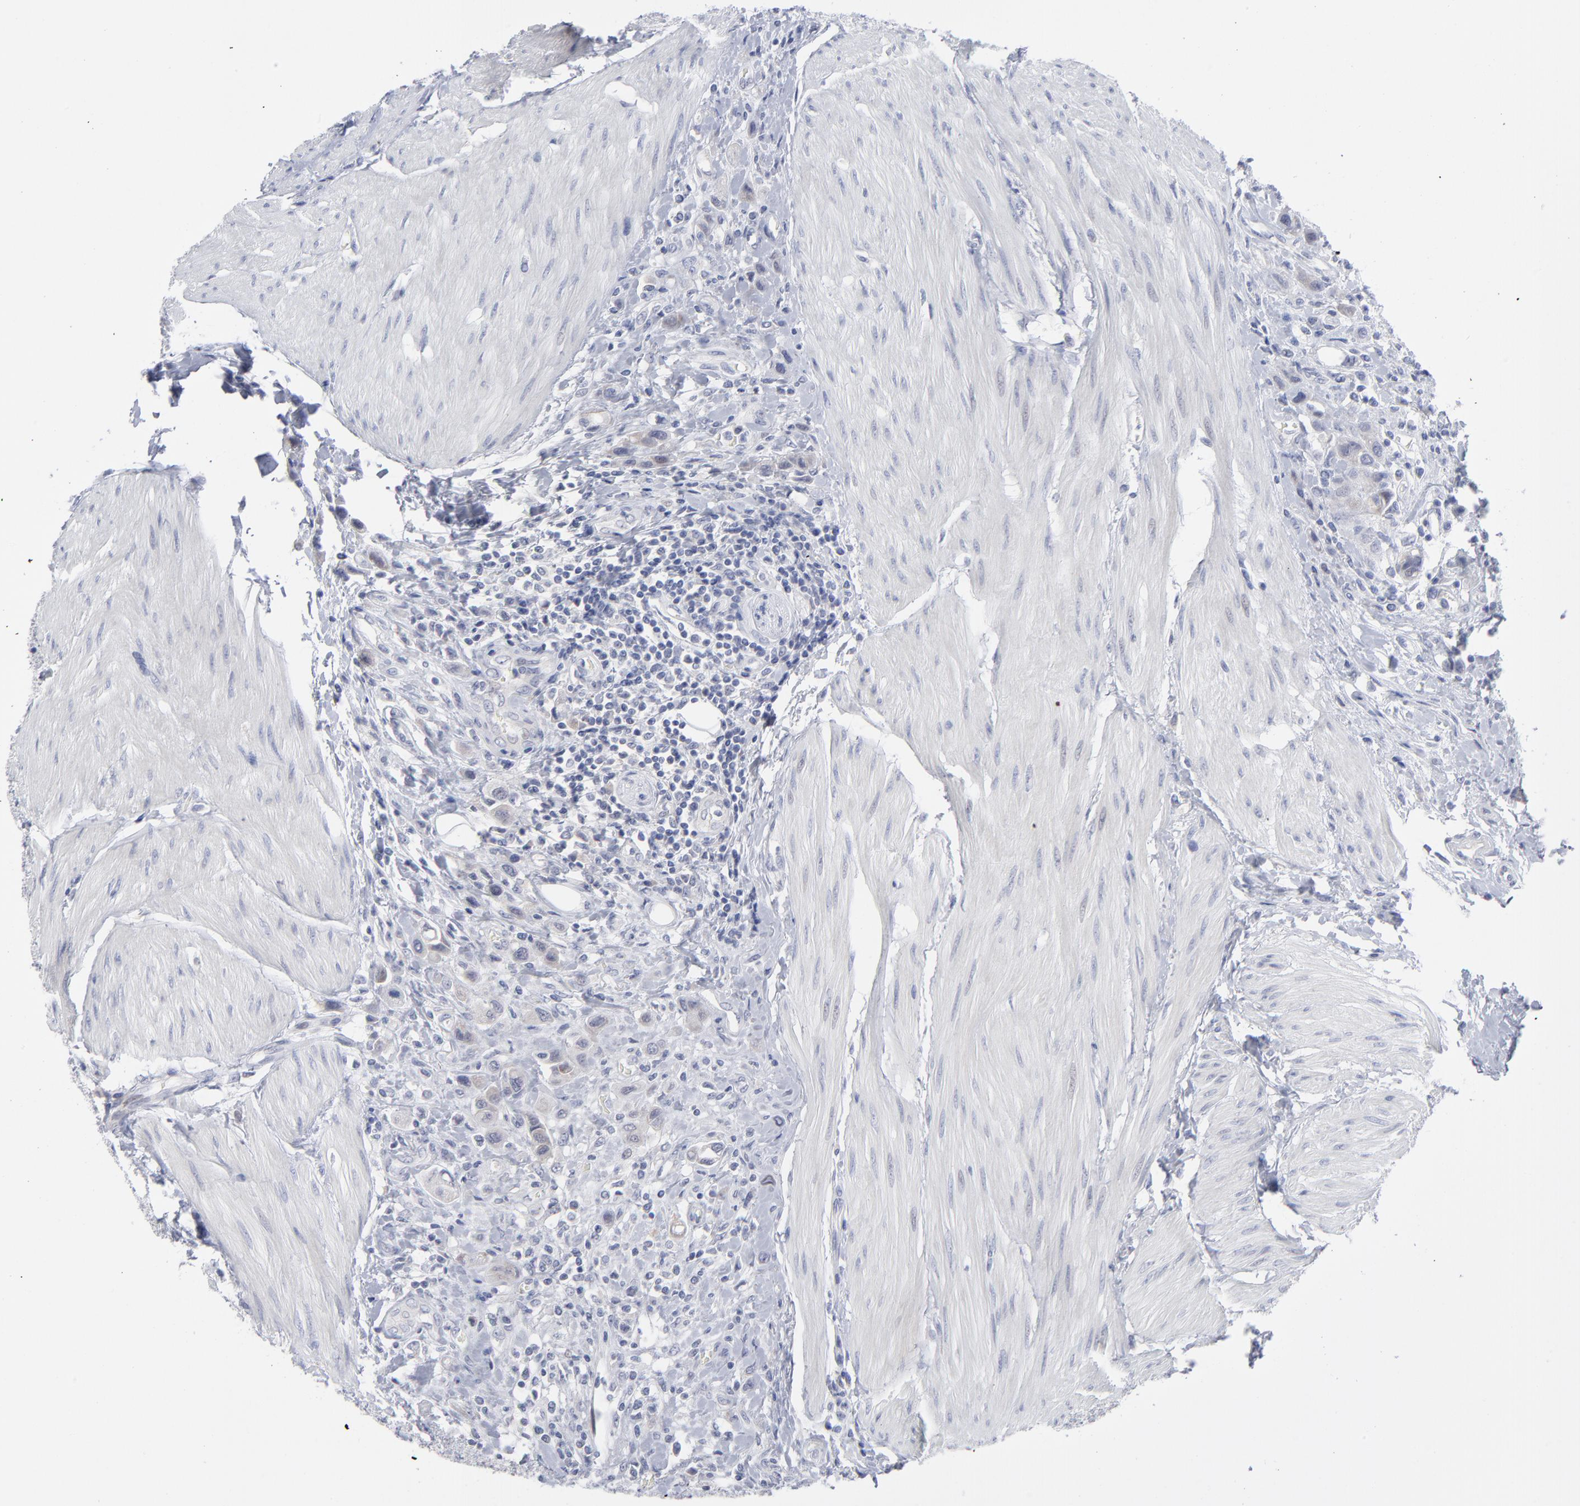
{"staining": {"intensity": "negative", "quantity": "none", "location": "none"}, "tissue": "urothelial cancer", "cell_type": "Tumor cells", "image_type": "cancer", "snomed": [{"axis": "morphology", "description": "Urothelial carcinoma, High grade"}, {"axis": "topography", "description": "Urinary bladder"}], "caption": "Immunohistochemistry histopathology image of high-grade urothelial carcinoma stained for a protein (brown), which reveals no expression in tumor cells.", "gene": "RPS24", "patient": {"sex": "male", "age": 50}}